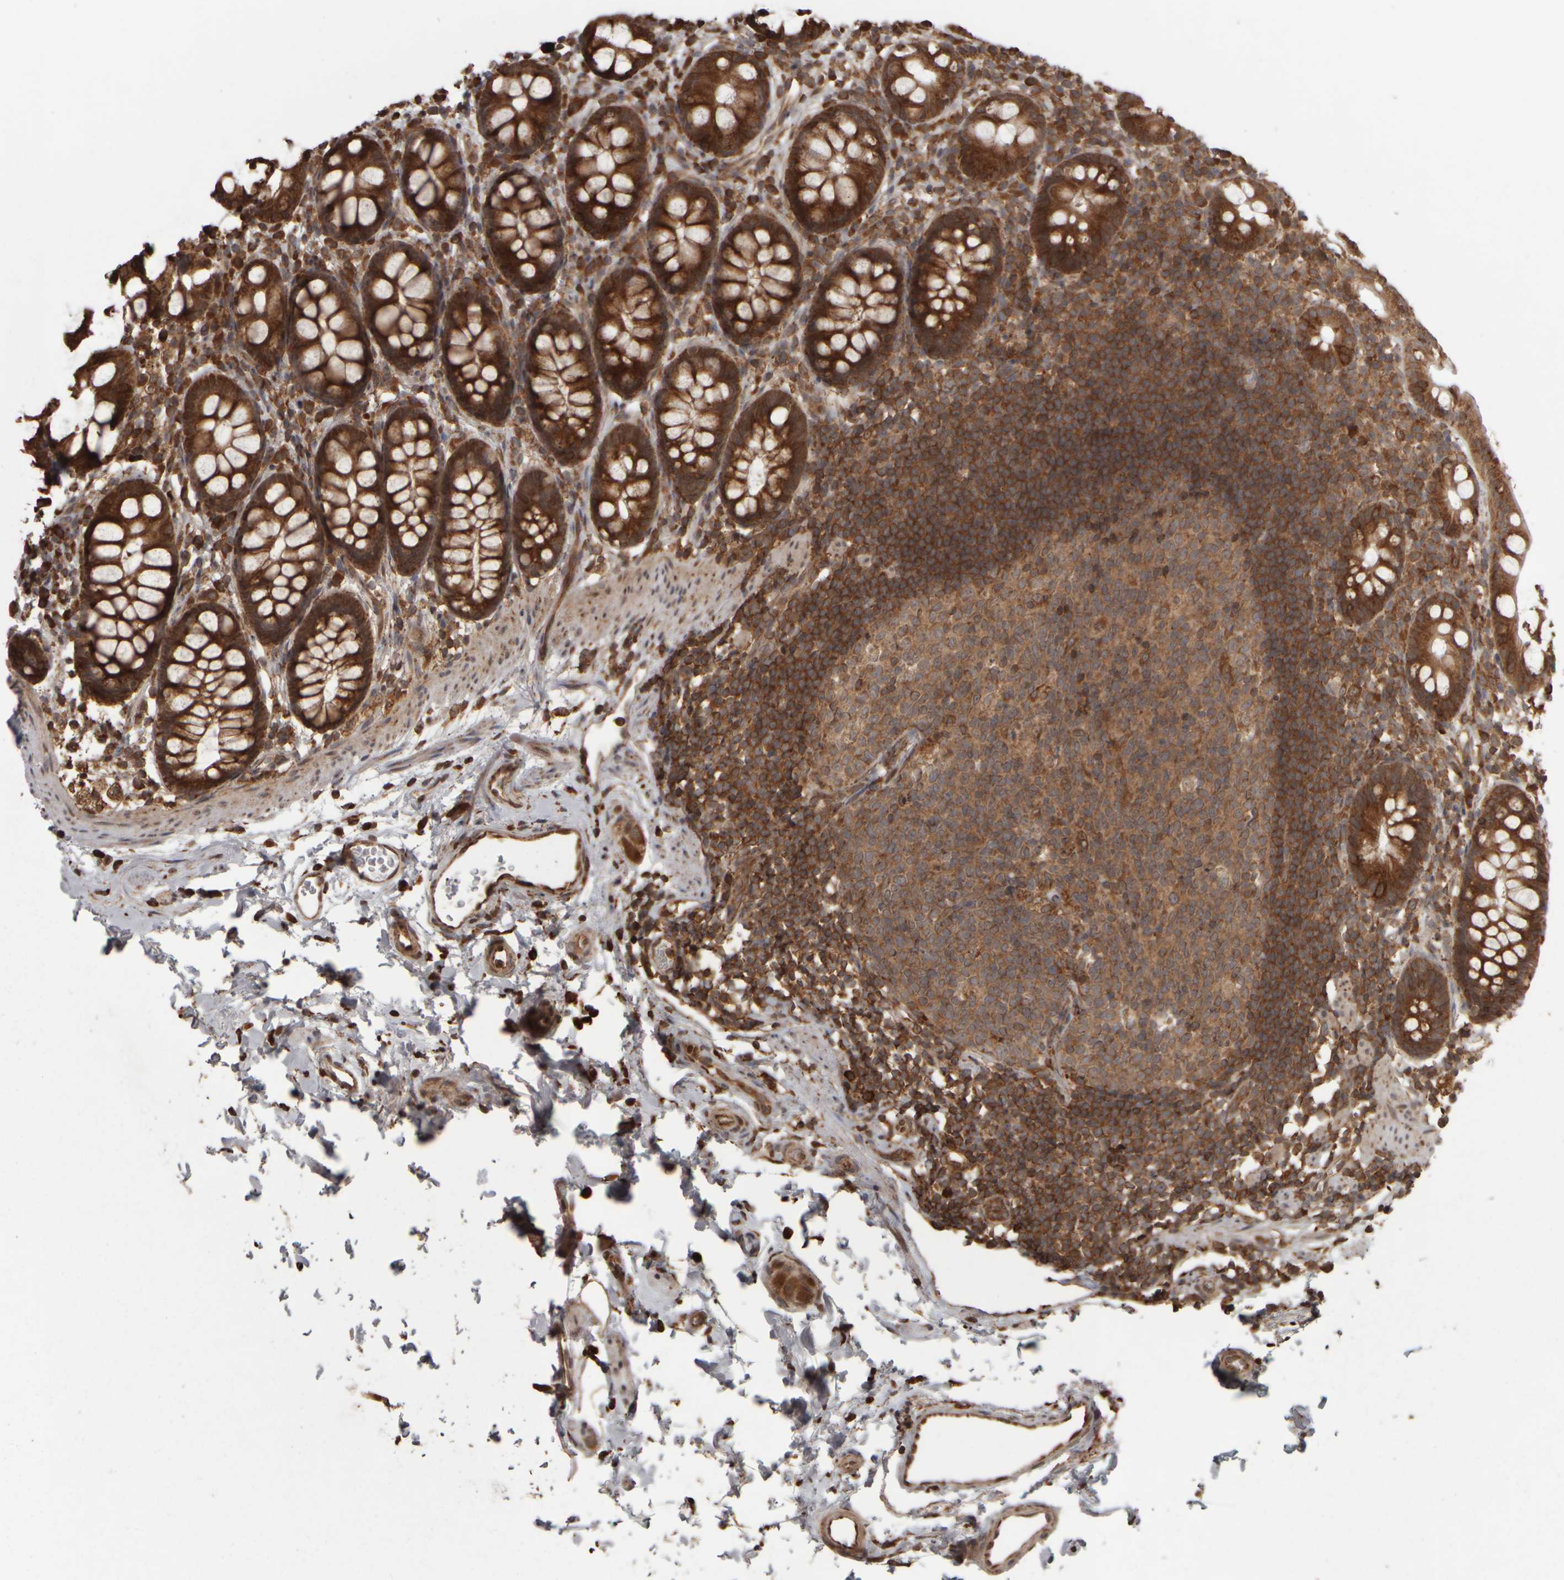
{"staining": {"intensity": "strong", "quantity": ">75%", "location": "cytoplasmic/membranous"}, "tissue": "rectum", "cell_type": "Glandular cells", "image_type": "normal", "snomed": [{"axis": "morphology", "description": "Normal tissue, NOS"}, {"axis": "topography", "description": "Rectum"}], "caption": "Immunohistochemical staining of normal rectum exhibits strong cytoplasmic/membranous protein expression in about >75% of glandular cells. The protein is stained brown, and the nuclei are stained in blue (DAB (3,3'-diaminobenzidine) IHC with brightfield microscopy, high magnification).", "gene": "AGBL3", "patient": {"sex": "female", "age": 65}}